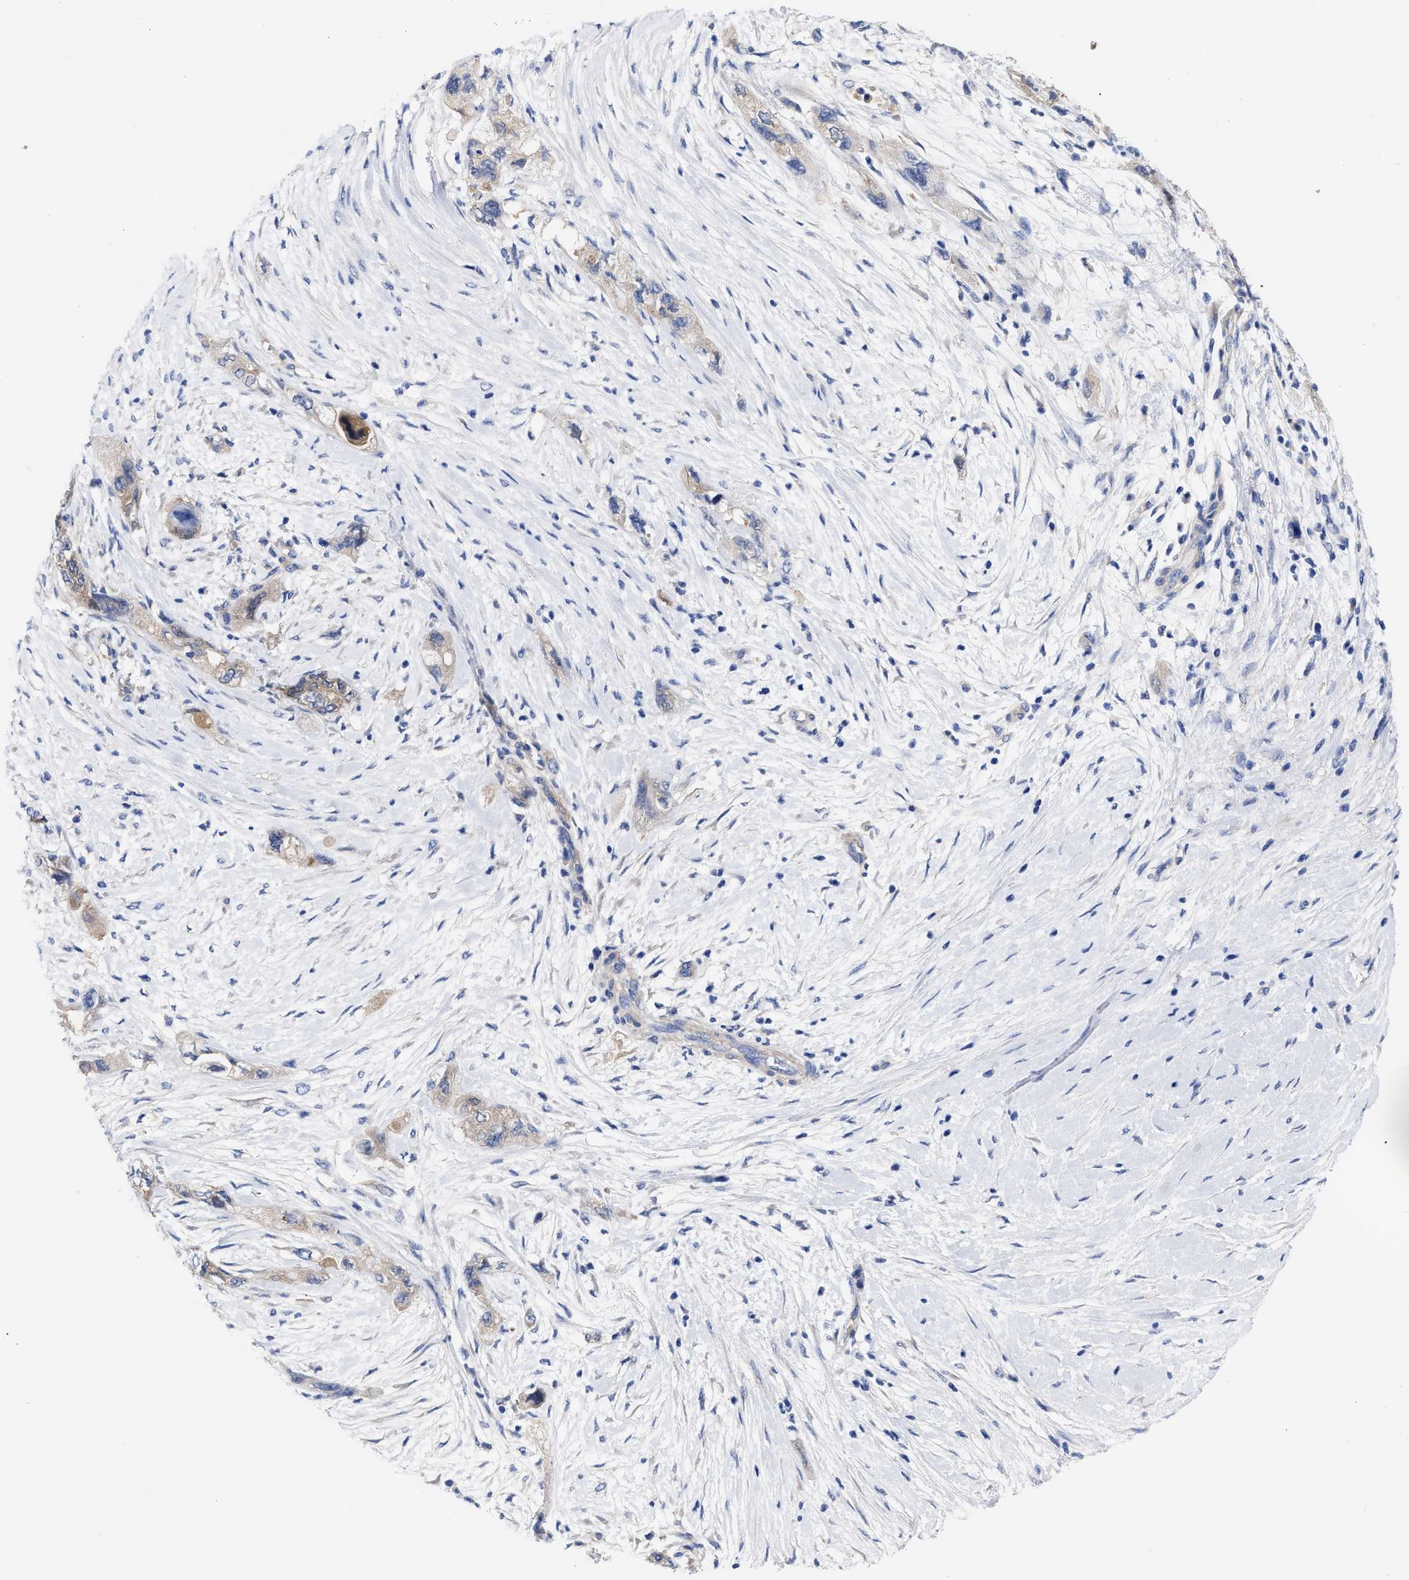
{"staining": {"intensity": "weak", "quantity": ">75%", "location": "cytoplasmic/membranous"}, "tissue": "pancreatic cancer", "cell_type": "Tumor cells", "image_type": "cancer", "snomed": [{"axis": "morphology", "description": "Adenocarcinoma, NOS"}, {"axis": "topography", "description": "Pancreas"}], "caption": "Brown immunohistochemical staining in pancreatic adenocarcinoma reveals weak cytoplasmic/membranous positivity in approximately >75% of tumor cells.", "gene": "RBKS", "patient": {"sex": "female", "age": 73}}